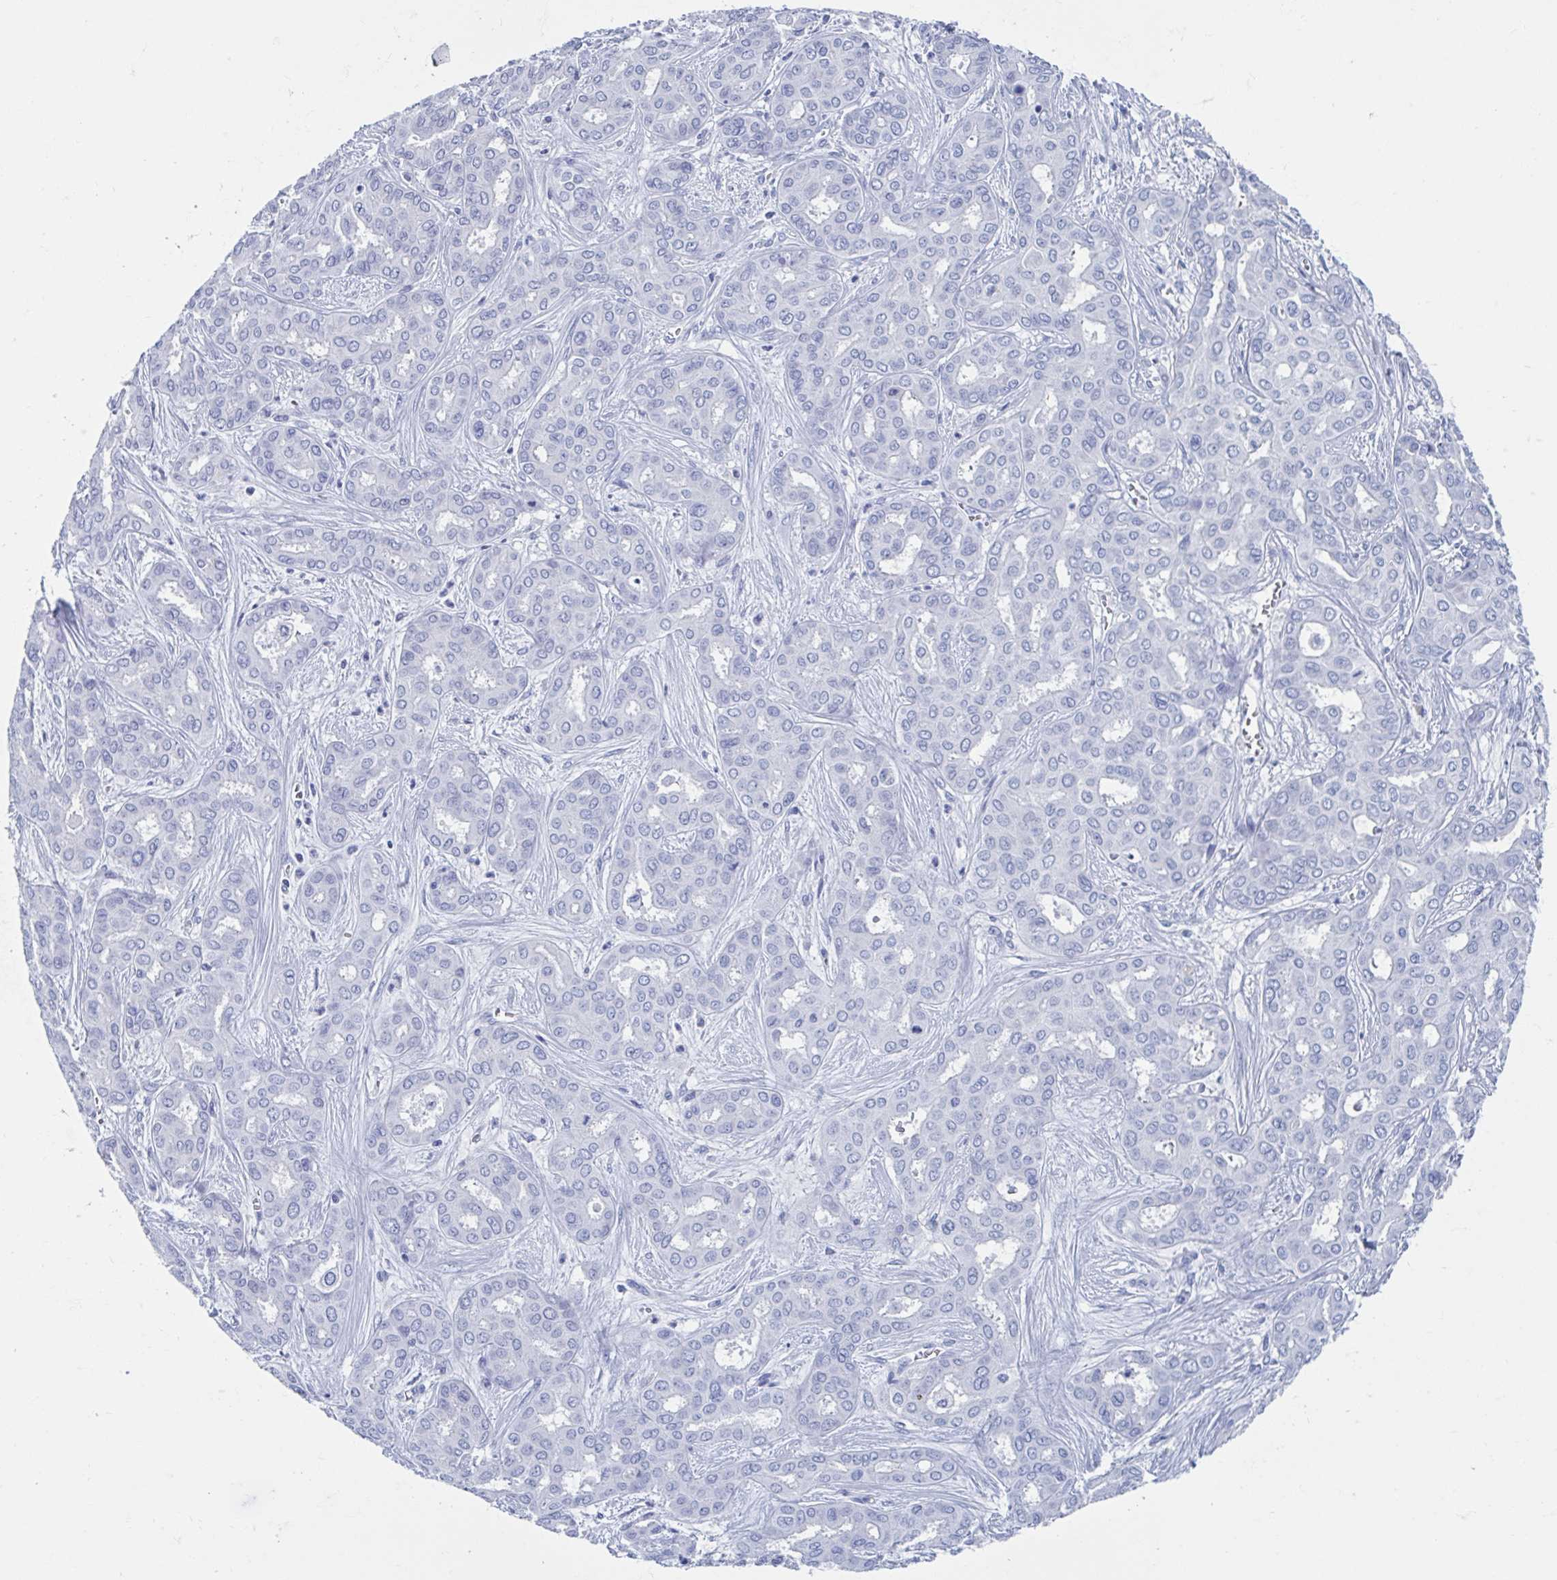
{"staining": {"intensity": "negative", "quantity": "none", "location": "none"}, "tissue": "liver cancer", "cell_type": "Tumor cells", "image_type": "cancer", "snomed": [{"axis": "morphology", "description": "Cholangiocarcinoma"}, {"axis": "topography", "description": "Liver"}], "caption": "Immunohistochemistry photomicrograph of neoplastic tissue: human liver cholangiocarcinoma stained with DAB demonstrates no significant protein expression in tumor cells.", "gene": "SHCBP1L", "patient": {"sex": "female", "age": 64}}